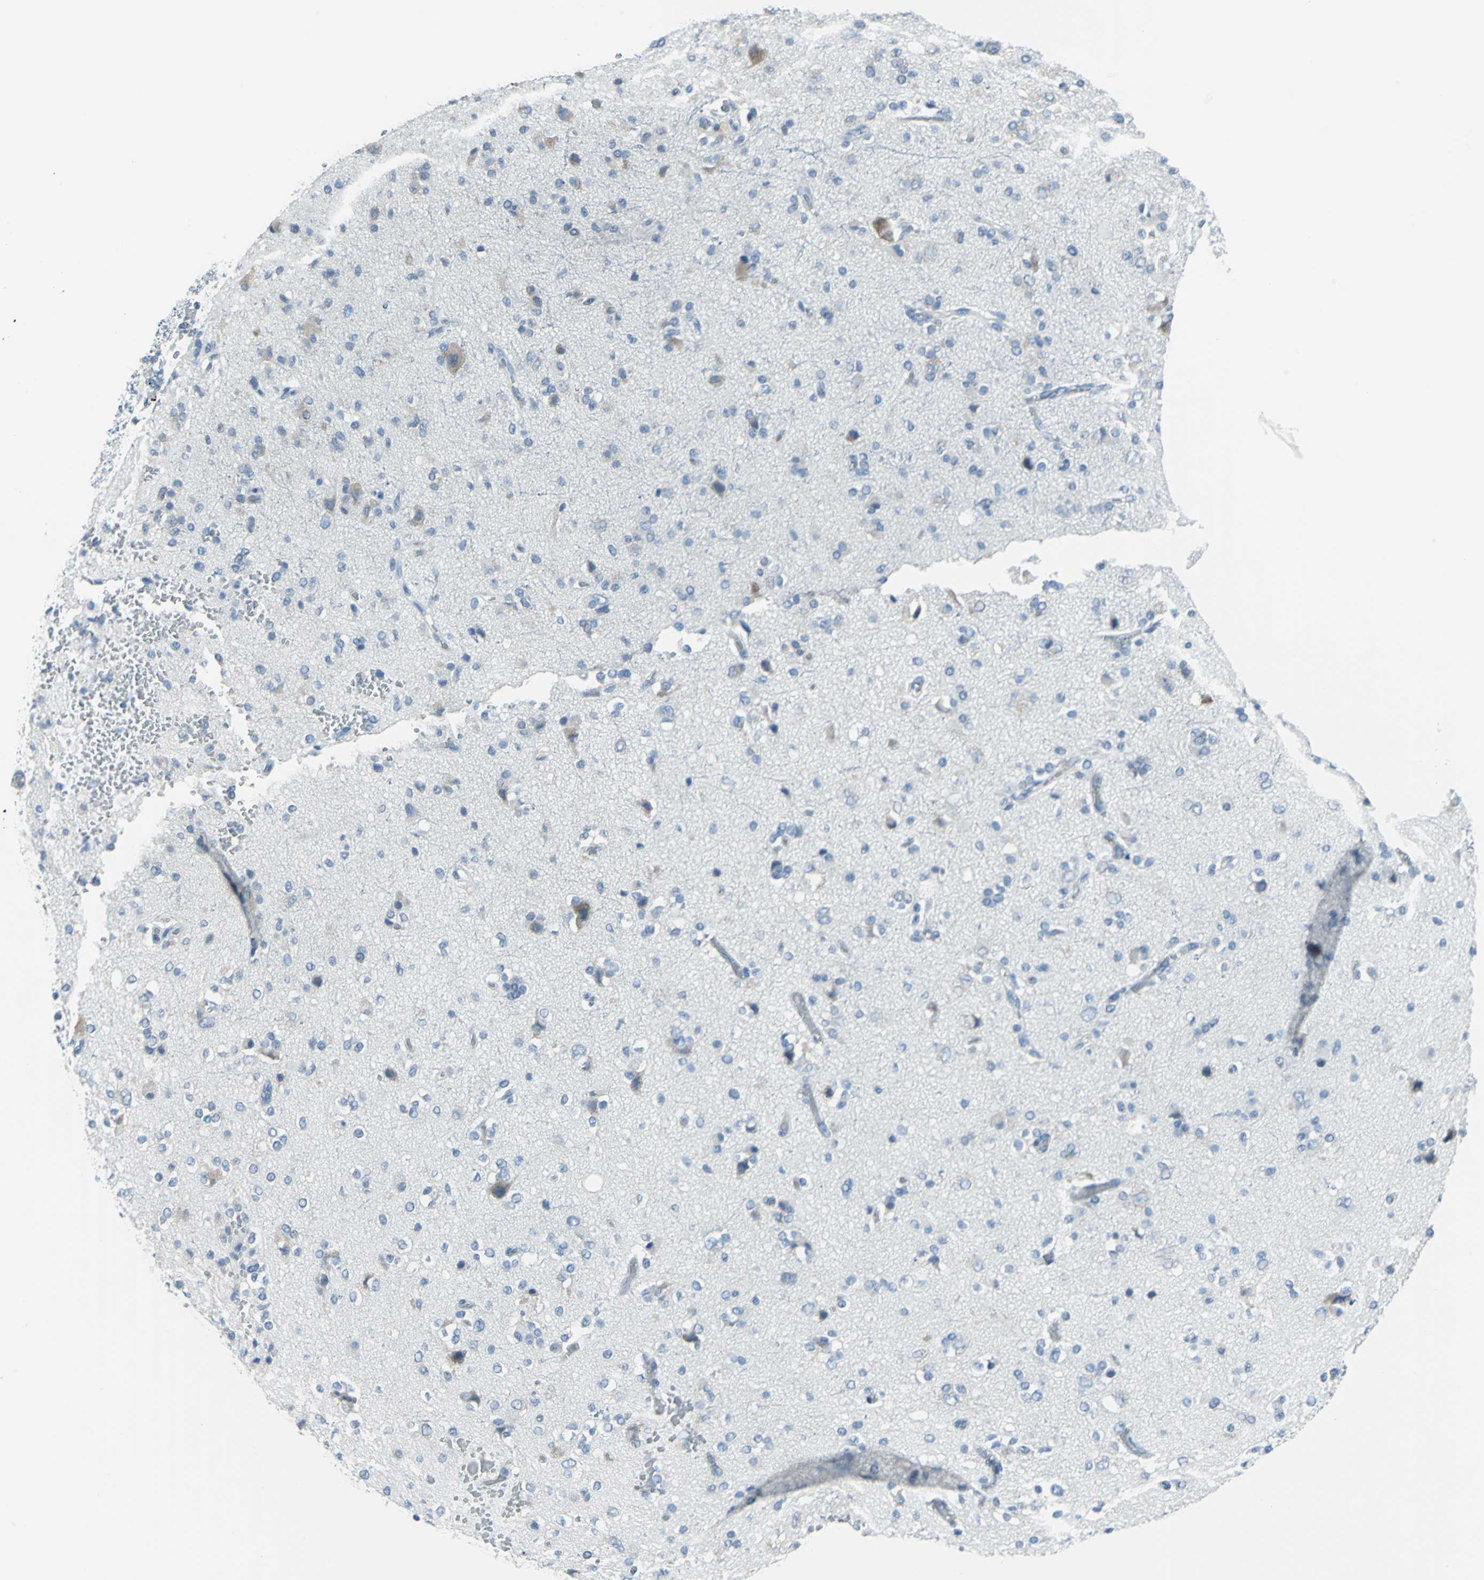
{"staining": {"intensity": "weak", "quantity": "<25%", "location": "cytoplasmic/membranous"}, "tissue": "glioma", "cell_type": "Tumor cells", "image_type": "cancer", "snomed": [{"axis": "morphology", "description": "Glioma, malignant, High grade"}, {"axis": "topography", "description": "Brain"}], "caption": "DAB immunohistochemical staining of human malignant glioma (high-grade) reveals no significant expression in tumor cells.", "gene": "DNAI2", "patient": {"sex": "male", "age": 47}}